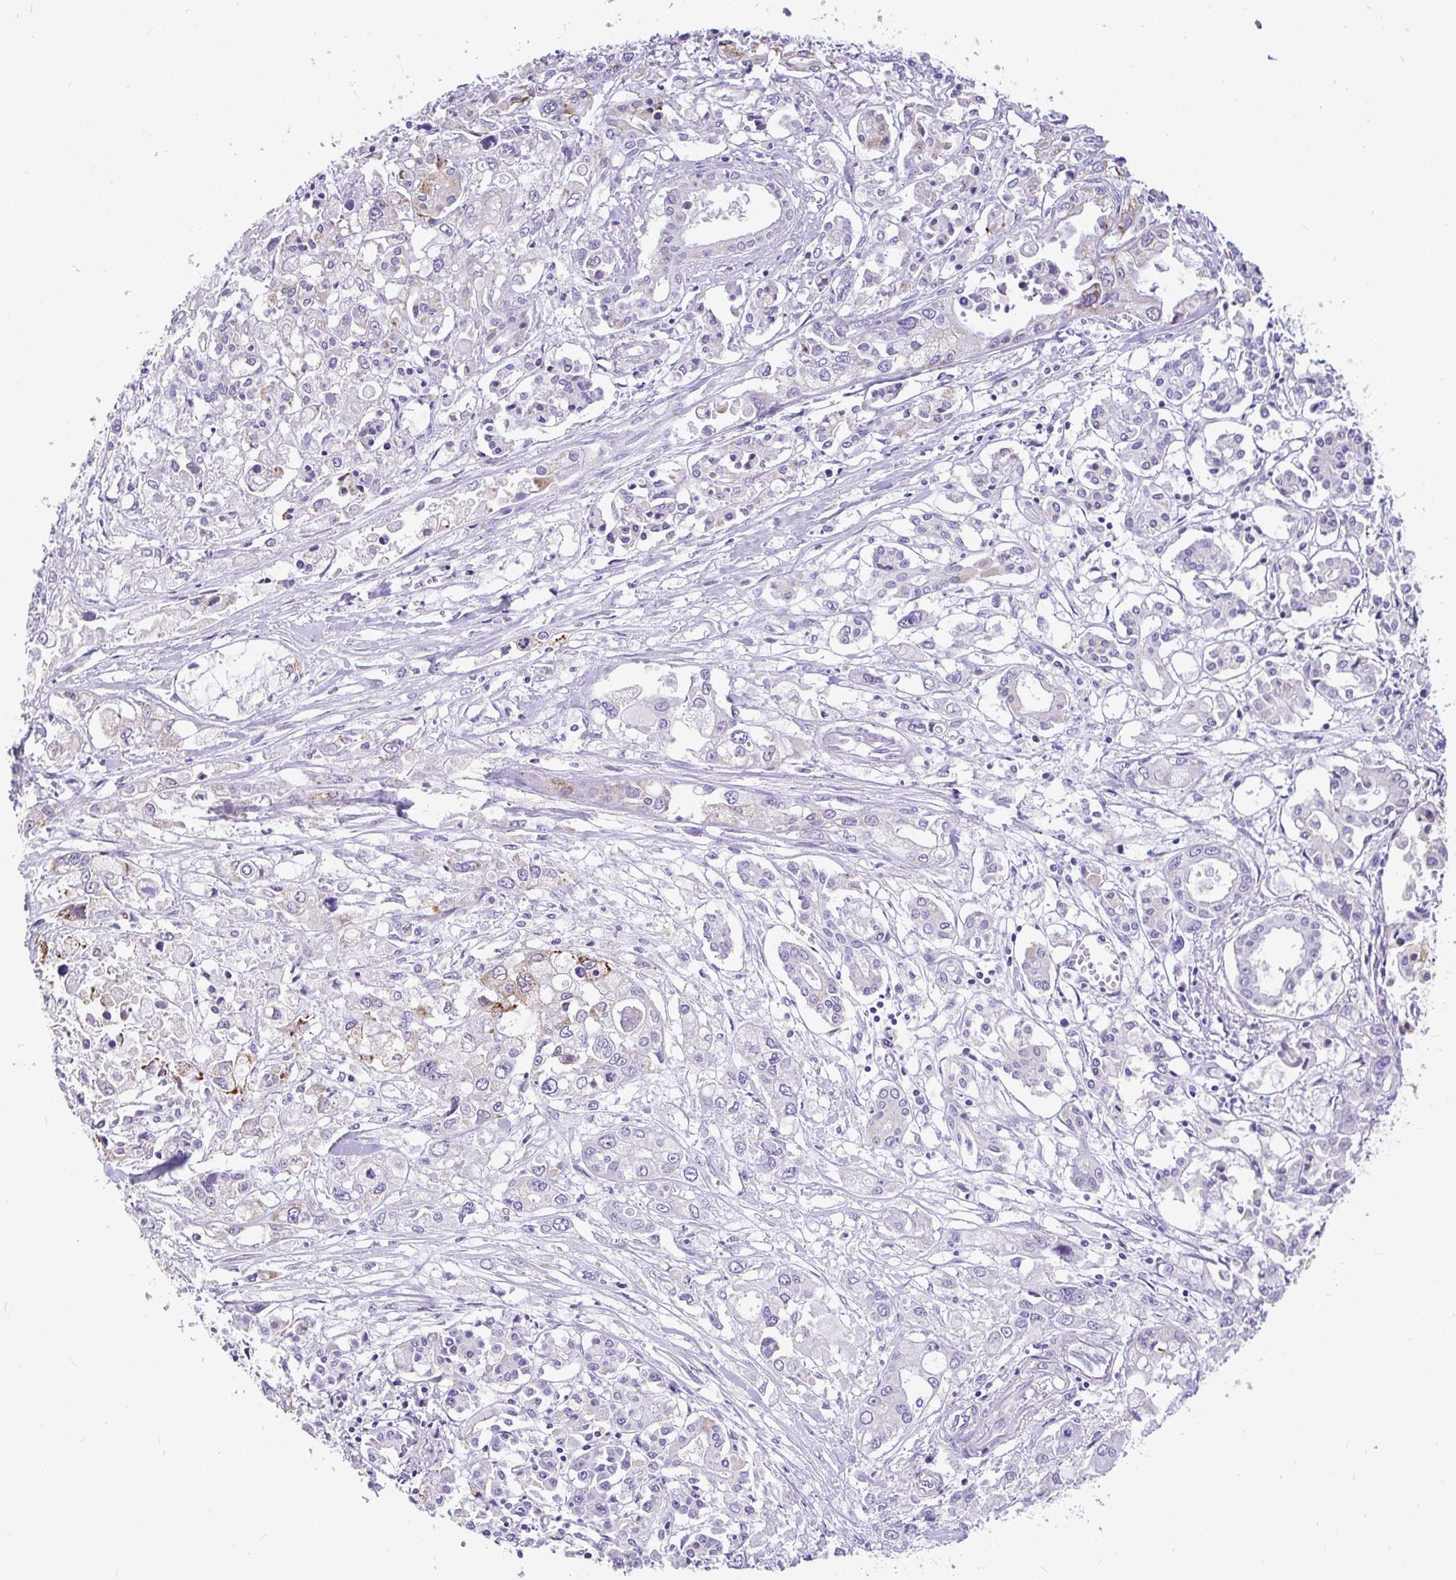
{"staining": {"intensity": "weak", "quantity": "<25%", "location": "cytoplasmic/membranous"}, "tissue": "pancreatic cancer", "cell_type": "Tumor cells", "image_type": "cancer", "snomed": [{"axis": "morphology", "description": "Adenocarcinoma, NOS"}, {"axis": "topography", "description": "Pancreas"}], "caption": "Immunohistochemistry (IHC) of human pancreatic adenocarcinoma reveals no expression in tumor cells.", "gene": "INTS5", "patient": {"sex": "male", "age": 71}}